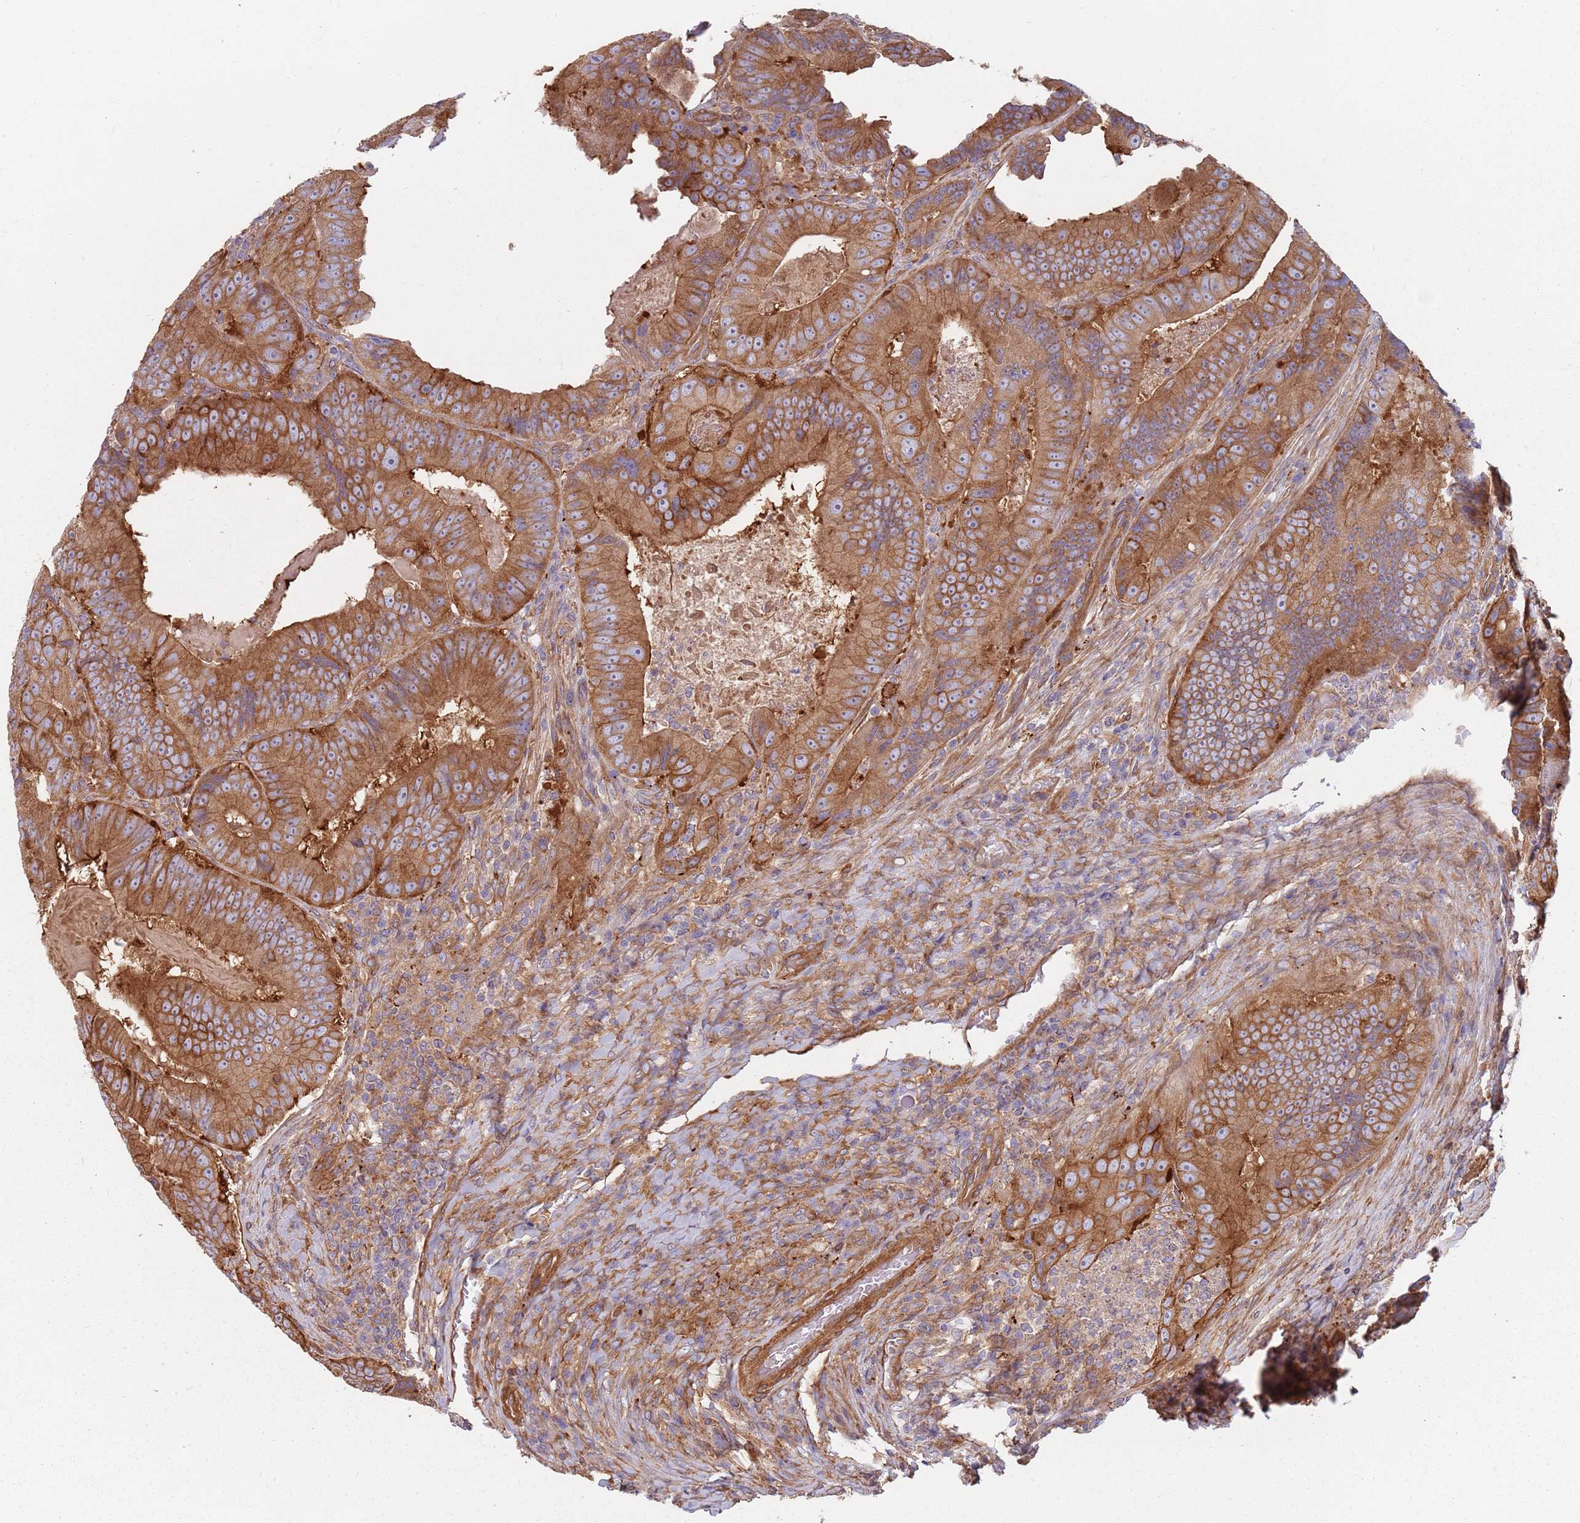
{"staining": {"intensity": "strong", "quantity": ">75%", "location": "cytoplasmic/membranous"}, "tissue": "colorectal cancer", "cell_type": "Tumor cells", "image_type": "cancer", "snomed": [{"axis": "morphology", "description": "Adenocarcinoma, NOS"}, {"axis": "topography", "description": "Colon"}], "caption": "Strong cytoplasmic/membranous expression for a protein is seen in approximately >75% of tumor cells of adenocarcinoma (colorectal) using immunohistochemistry (IHC).", "gene": "SPDL1", "patient": {"sex": "female", "age": 86}}